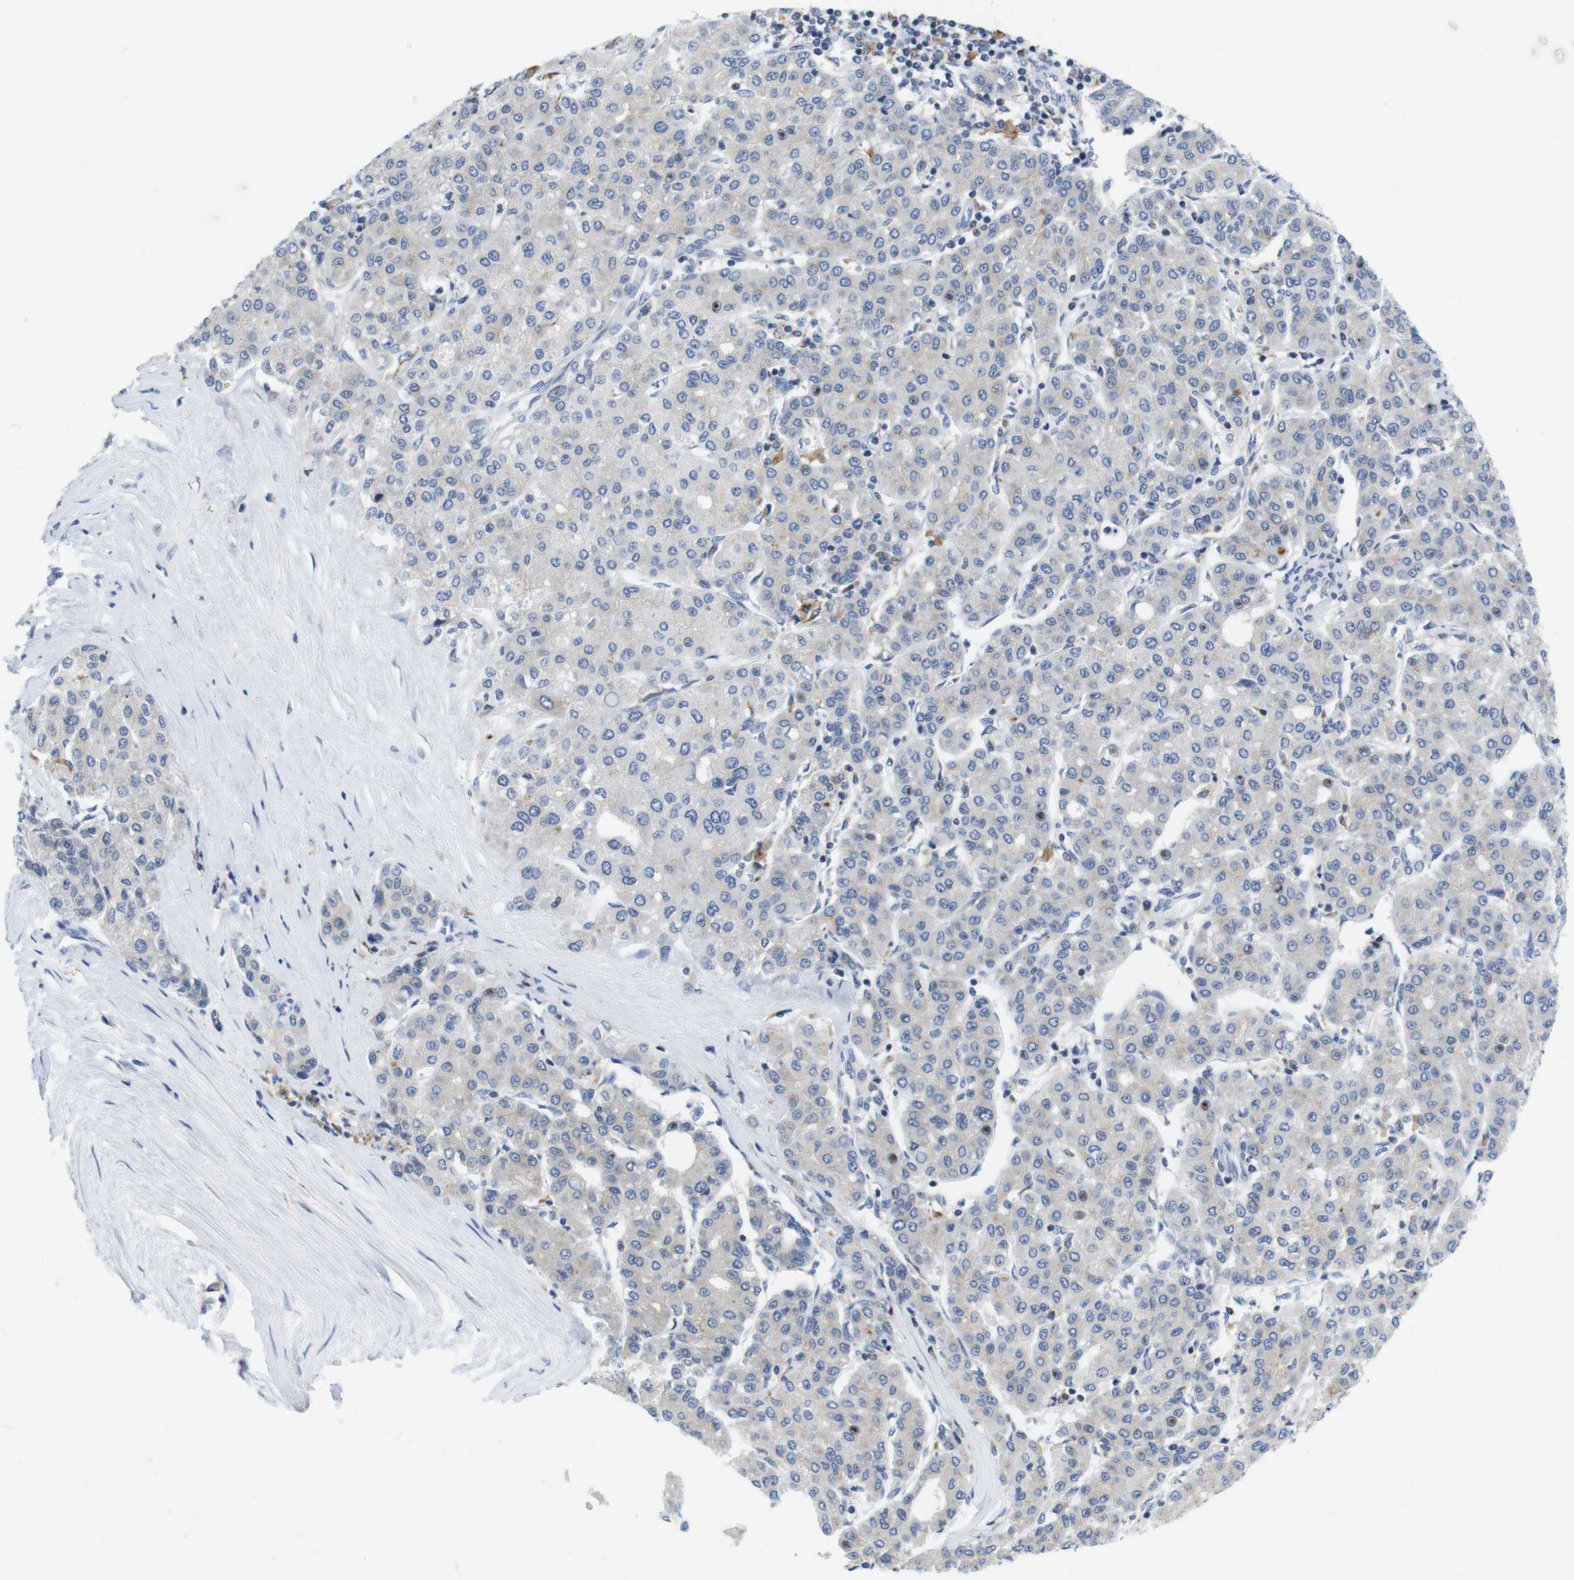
{"staining": {"intensity": "negative", "quantity": "none", "location": "none"}, "tissue": "liver cancer", "cell_type": "Tumor cells", "image_type": "cancer", "snomed": [{"axis": "morphology", "description": "Carcinoma, Hepatocellular, NOS"}, {"axis": "topography", "description": "Liver"}], "caption": "Immunohistochemistry (IHC) of liver hepatocellular carcinoma displays no expression in tumor cells. The staining was performed using DAB to visualize the protein expression in brown, while the nuclei were stained in blue with hematoxylin (Magnification: 20x).", "gene": "CNGA2", "patient": {"sex": "male", "age": 65}}